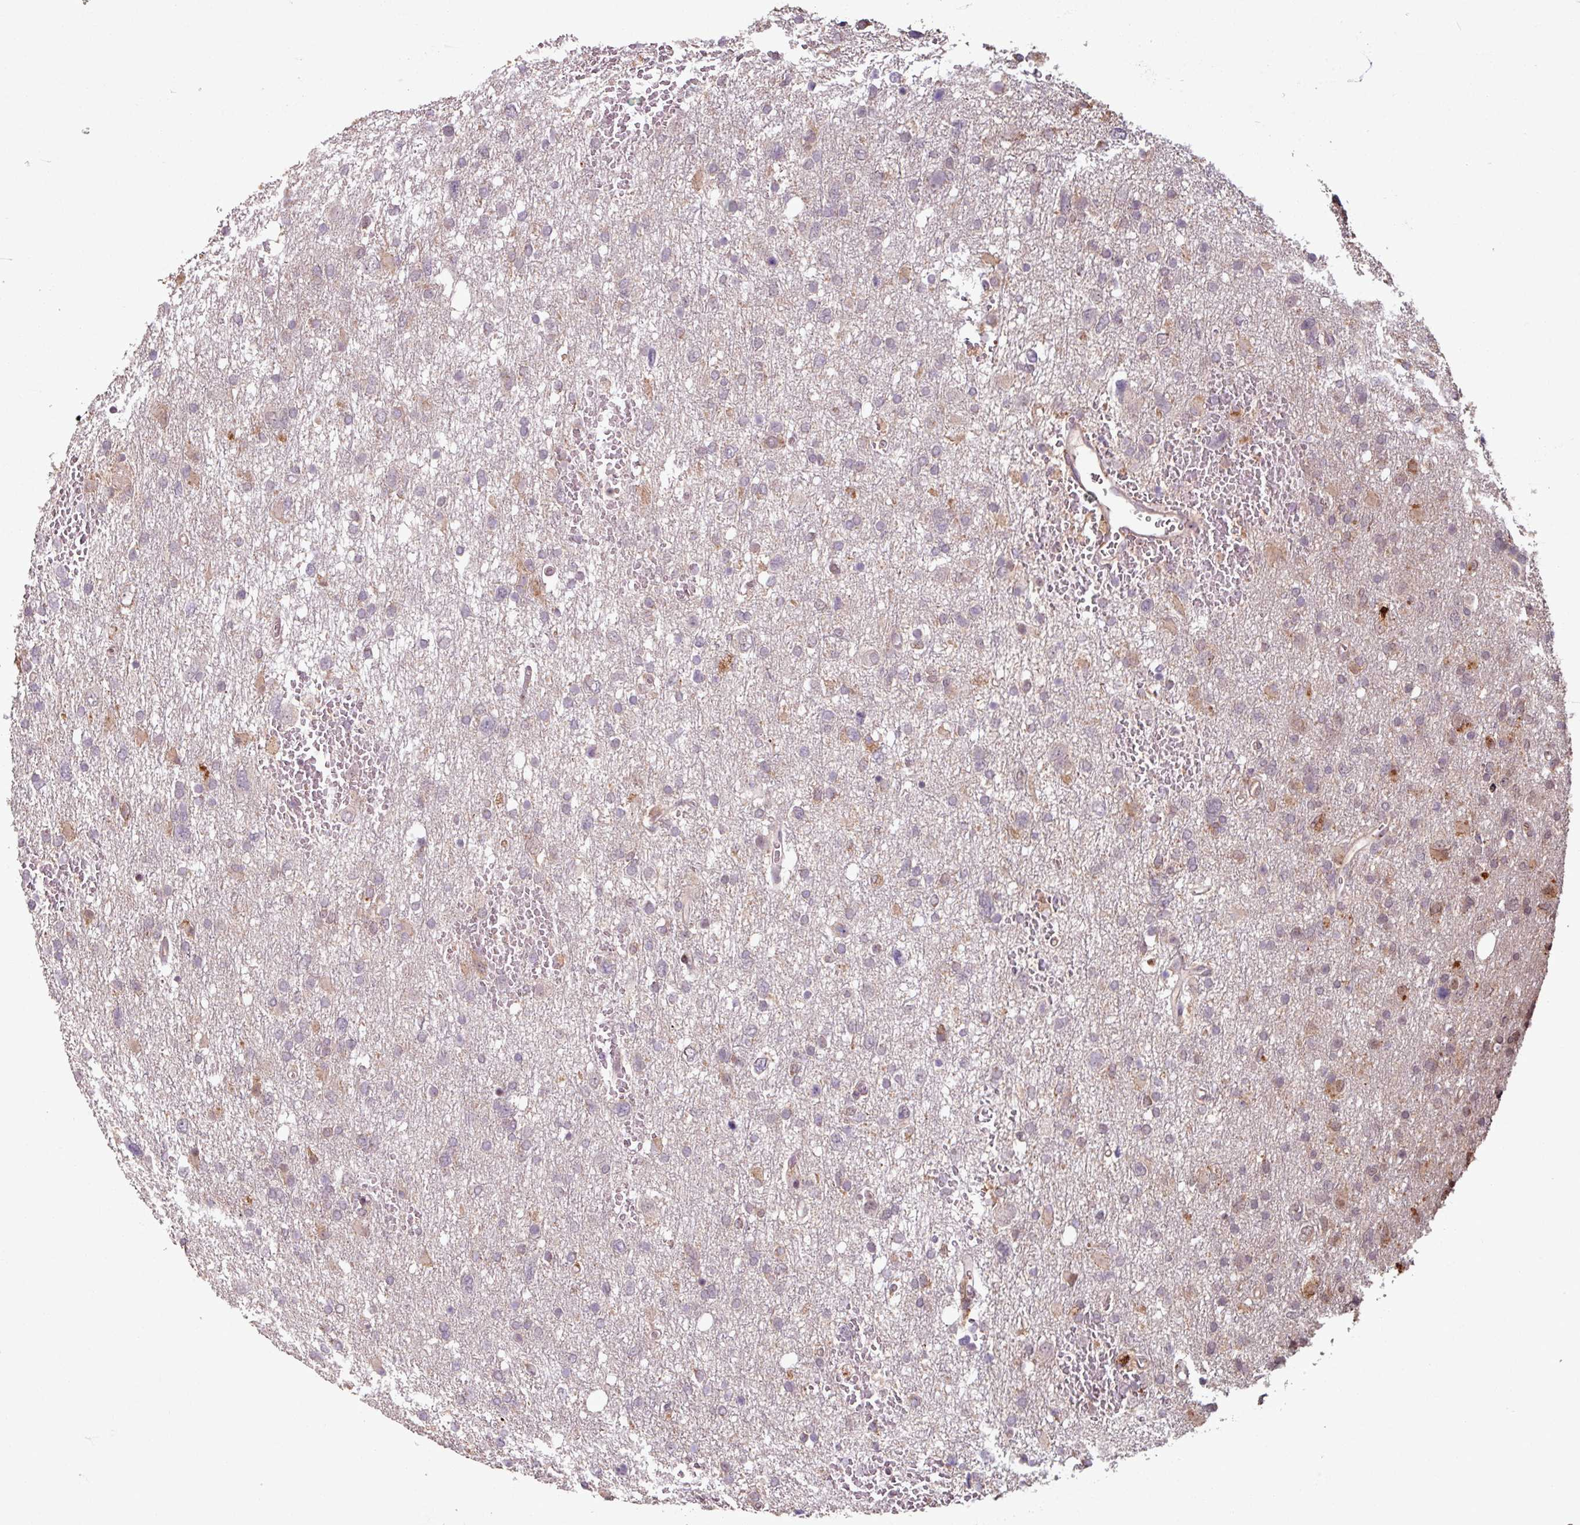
{"staining": {"intensity": "negative", "quantity": "none", "location": "none"}, "tissue": "glioma", "cell_type": "Tumor cells", "image_type": "cancer", "snomed": [{"axis": "morphology", "description": "Glioma, malignant, High grade"}, {"axis": "topography", "description": "Brain"}], "caption": "Image shows no protein staining in tumor cells of malignant glioma (high-grade) tissue.", "gene": "OR6B1", "patient": {"sex": "male", "age": 61}}